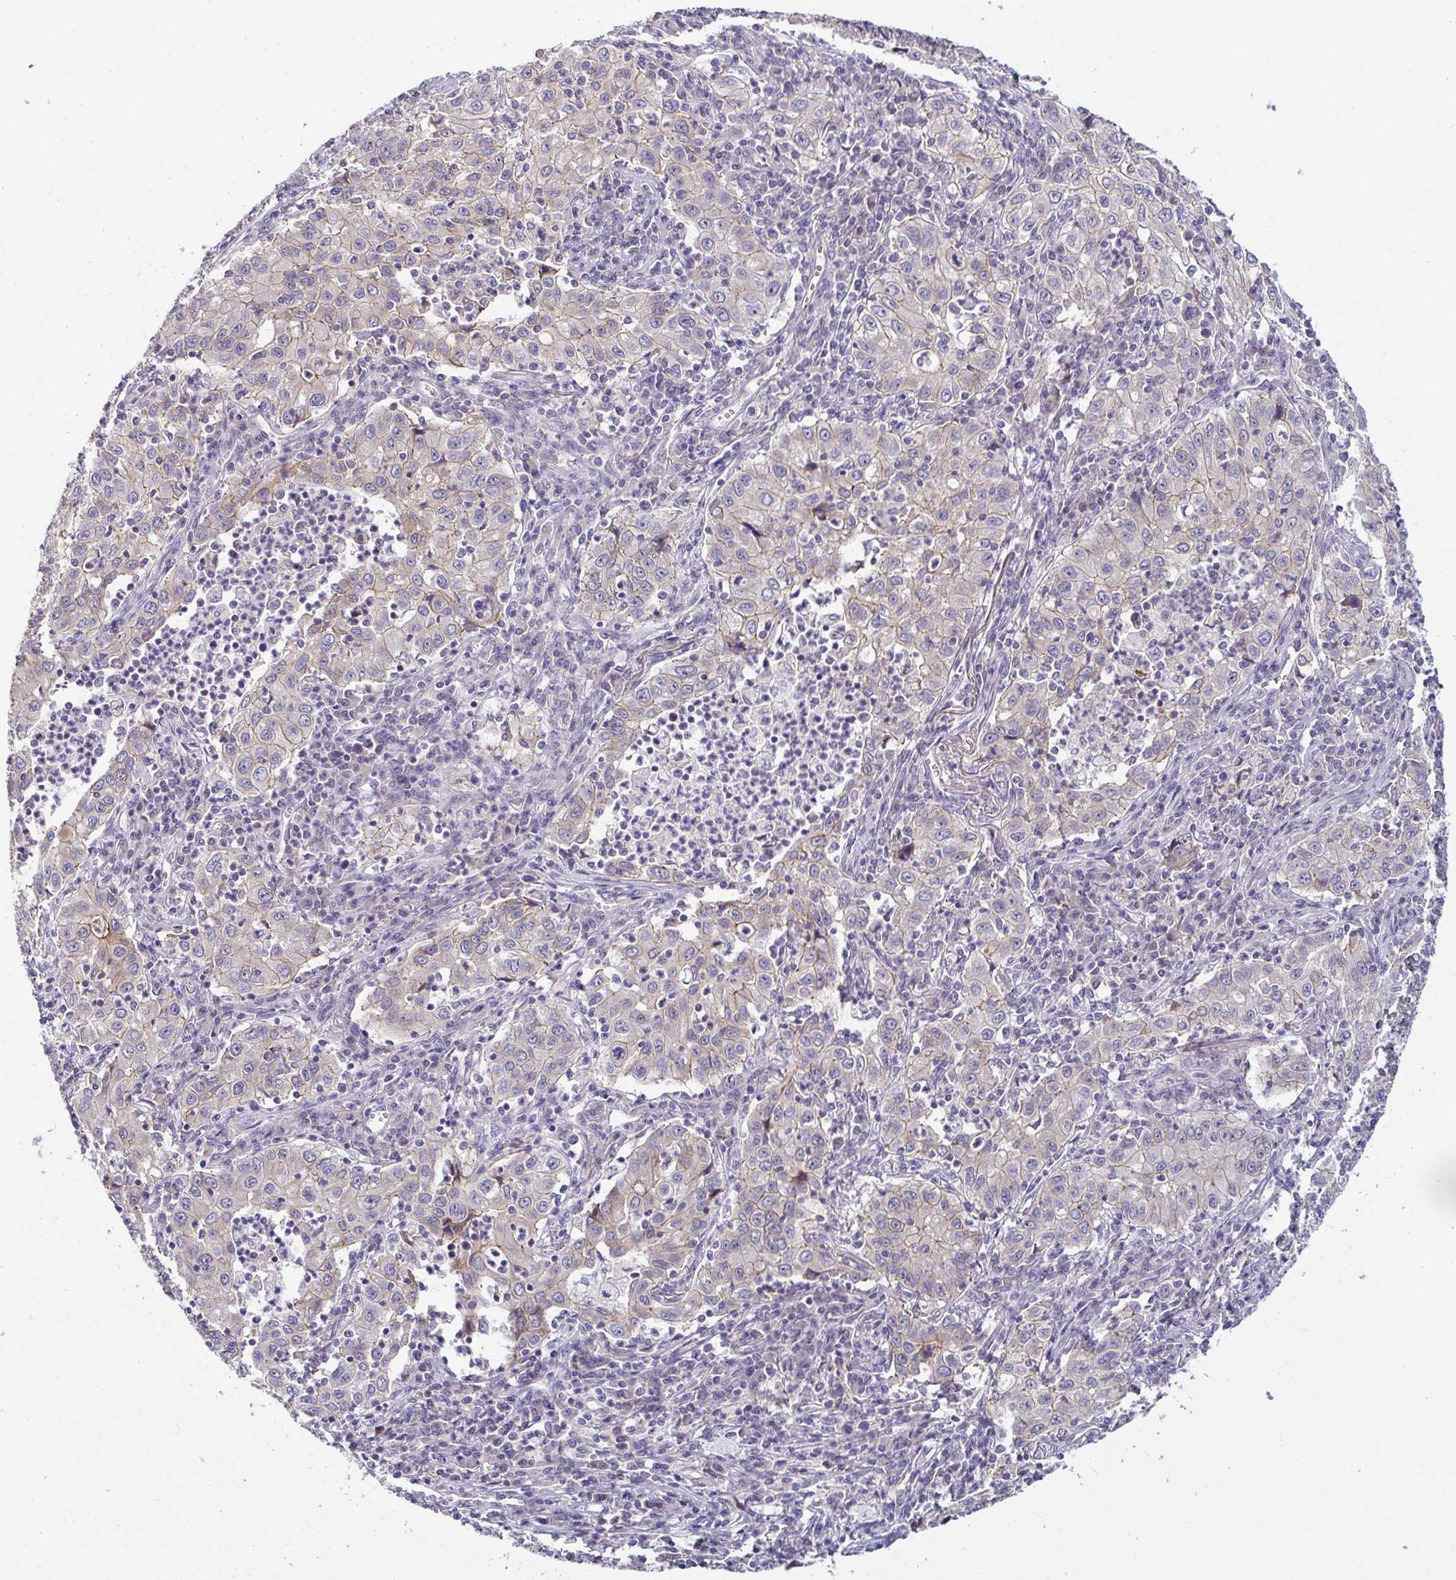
{"staining": {"intensity": "weak", "quantity": "<25%", "location": "cytoplasmic/membranous"}, "tissue": "lung cancer", "cell_type": "Tumor cells", "image_type": "cancer", "snomed": [{"axis": "morphology", "description": "Squamous cell carcinoma, NOS"}, {"axis": "topography", "description": "Lung"}], "caption": "Tumor cells are negative for protein expression in human lung cancer (squamous cell carcinoma).", "gene": "GSTM1", "patient": {"sex": "male", "age": 71}}